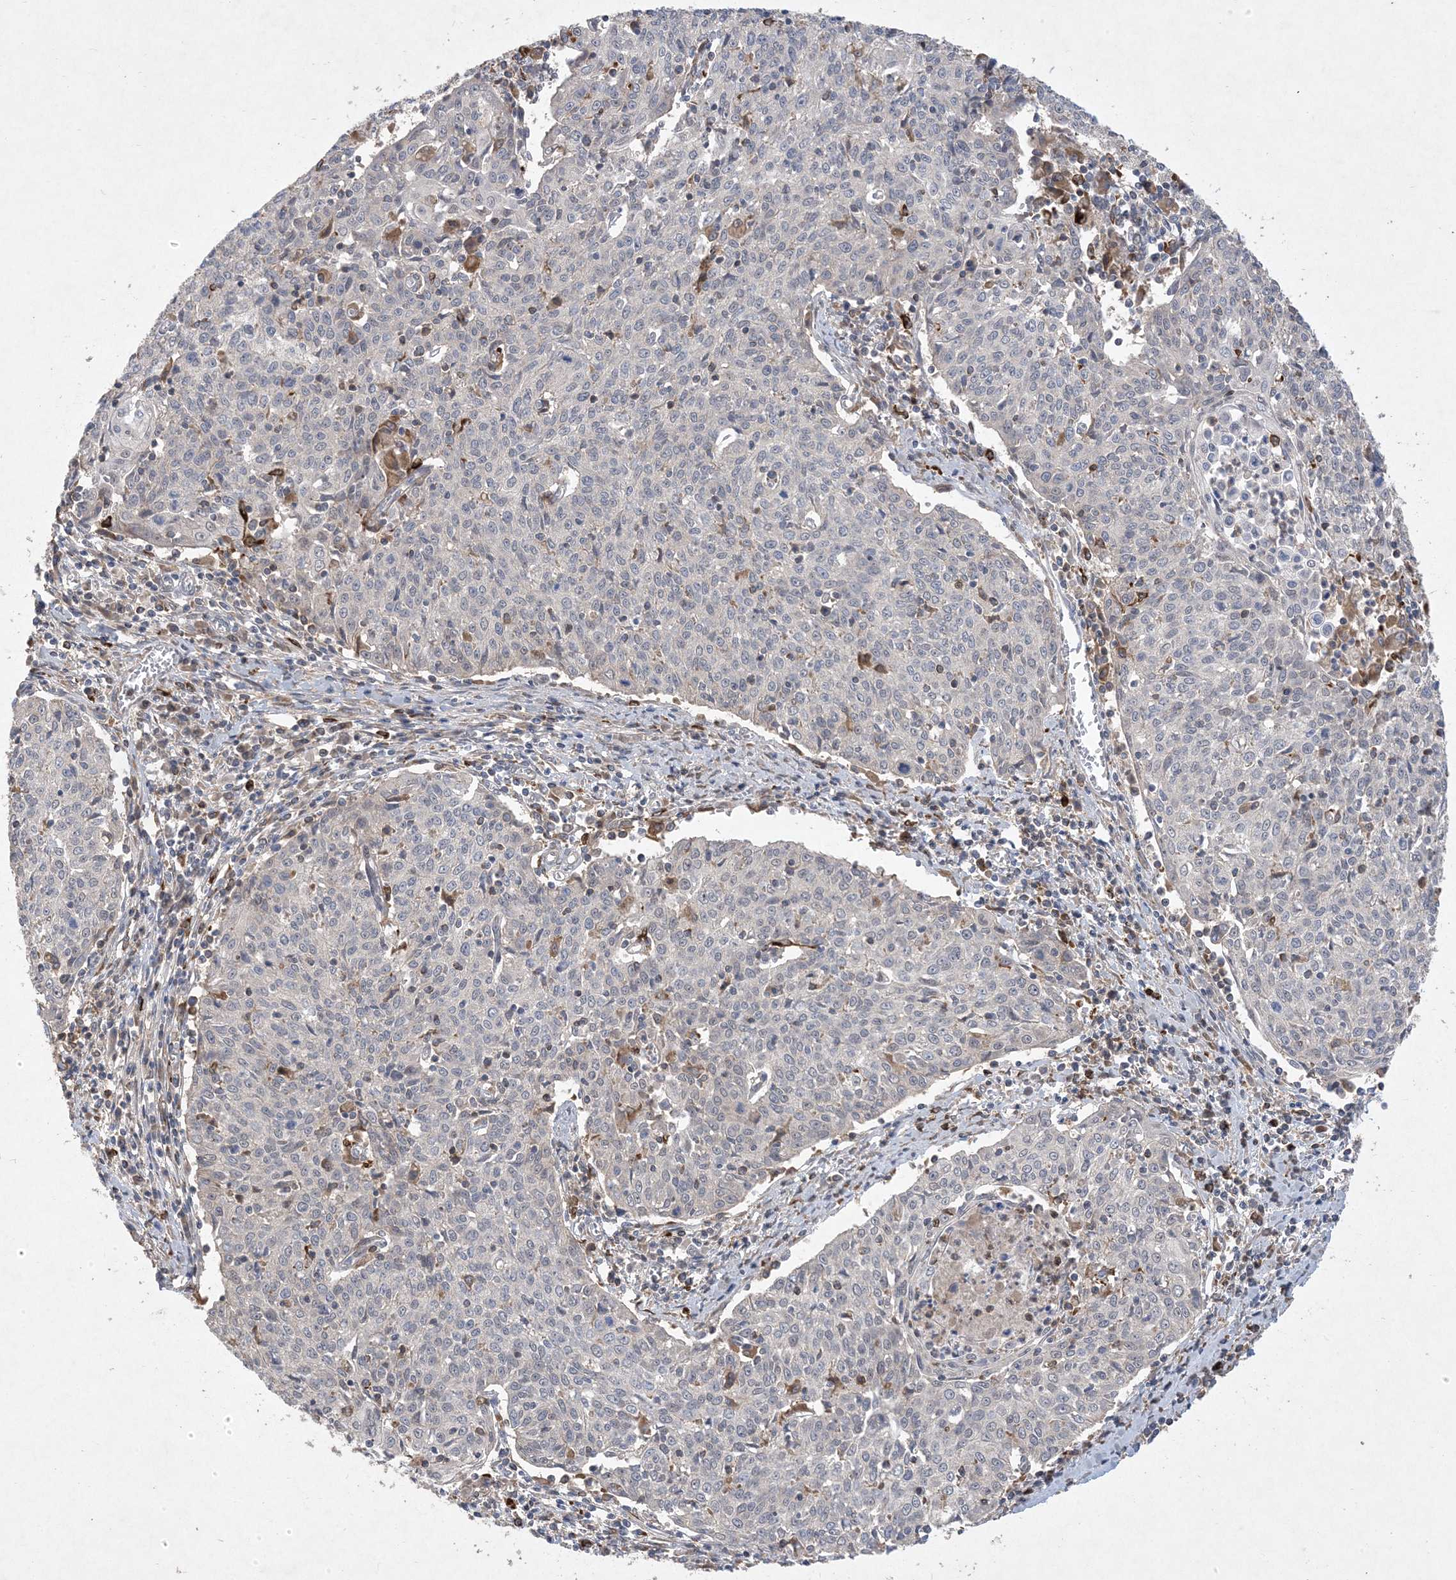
{"staining": {"intensity": "negative", "quantity": "none", "location": "none"}, "tissue": "cervical cancer", "cell_type": "Tumor cells", "image_type": "cancer", "snomed": [{"axis": "morphology", "description": "Squamous cell carcinoma, NOS"}, {"axis": "topography", "description": "Cervix"}], "caption": "Cervical squamous cell carcinoma stained for a protein using immunohistochemistry shows no positivity tumor cells.", "gene": "MASP2", "patient": {"sex": "female", "age": 48}}